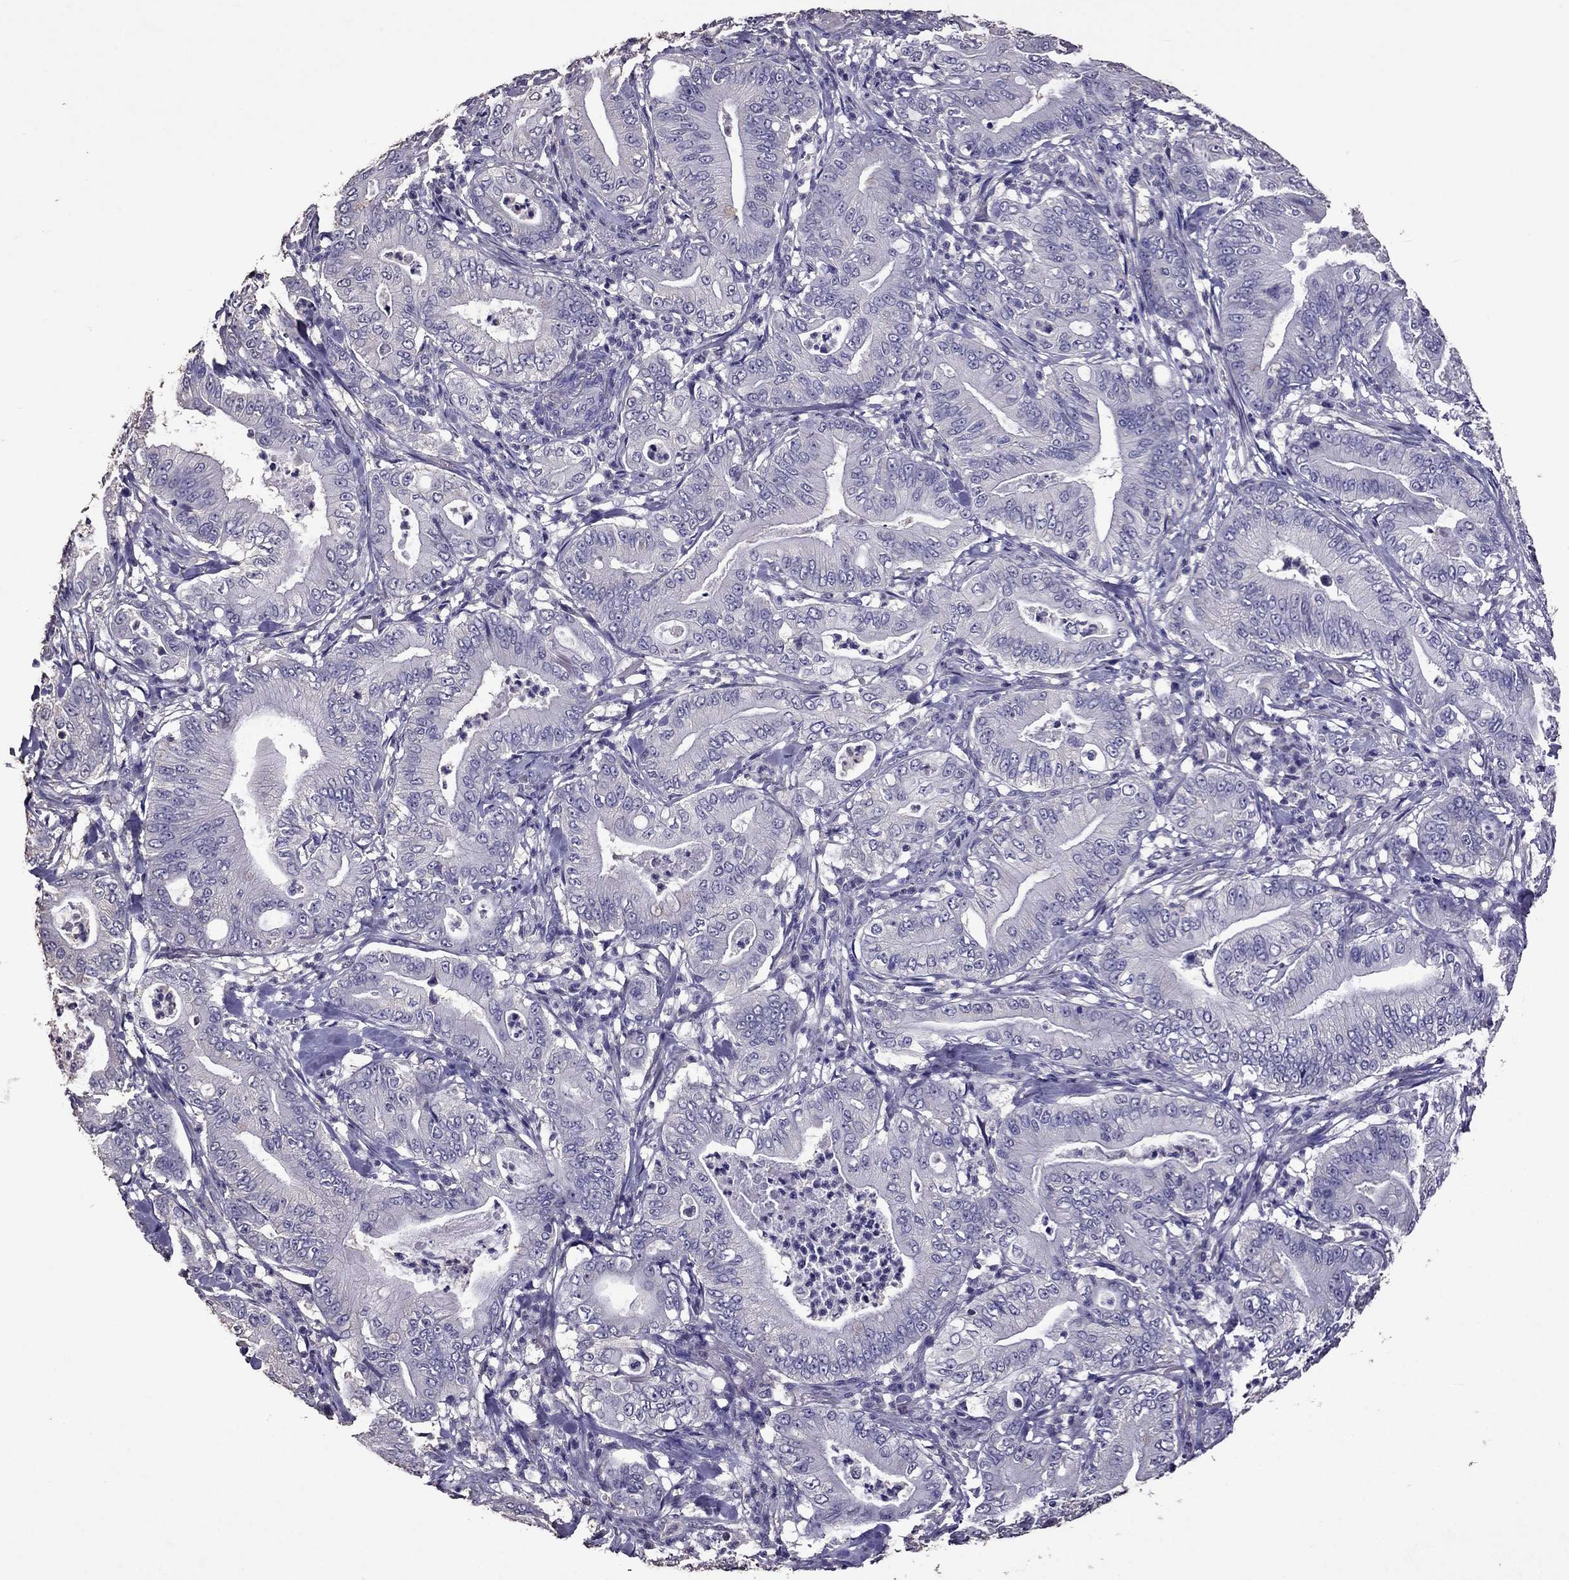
{"staining": {"intensity": "negative", "quantity": "none", "location": "none"}, "tissue": "pancreatic cancer", "cell_type": "Tumor cells", "image_type": "cancer", "snomed": [{"axis": "morphology", "description": "Adenocarcinoma, NOS"}, {"axis": "topography", "description": "Pancreas"}], "caption": "A photomicrograph of pancreatic cancer stained for a protein exhibits no brown staining in tumor cells.", "gene": "NKX3-1", "patient": {"sex": "male", "age": 71}}